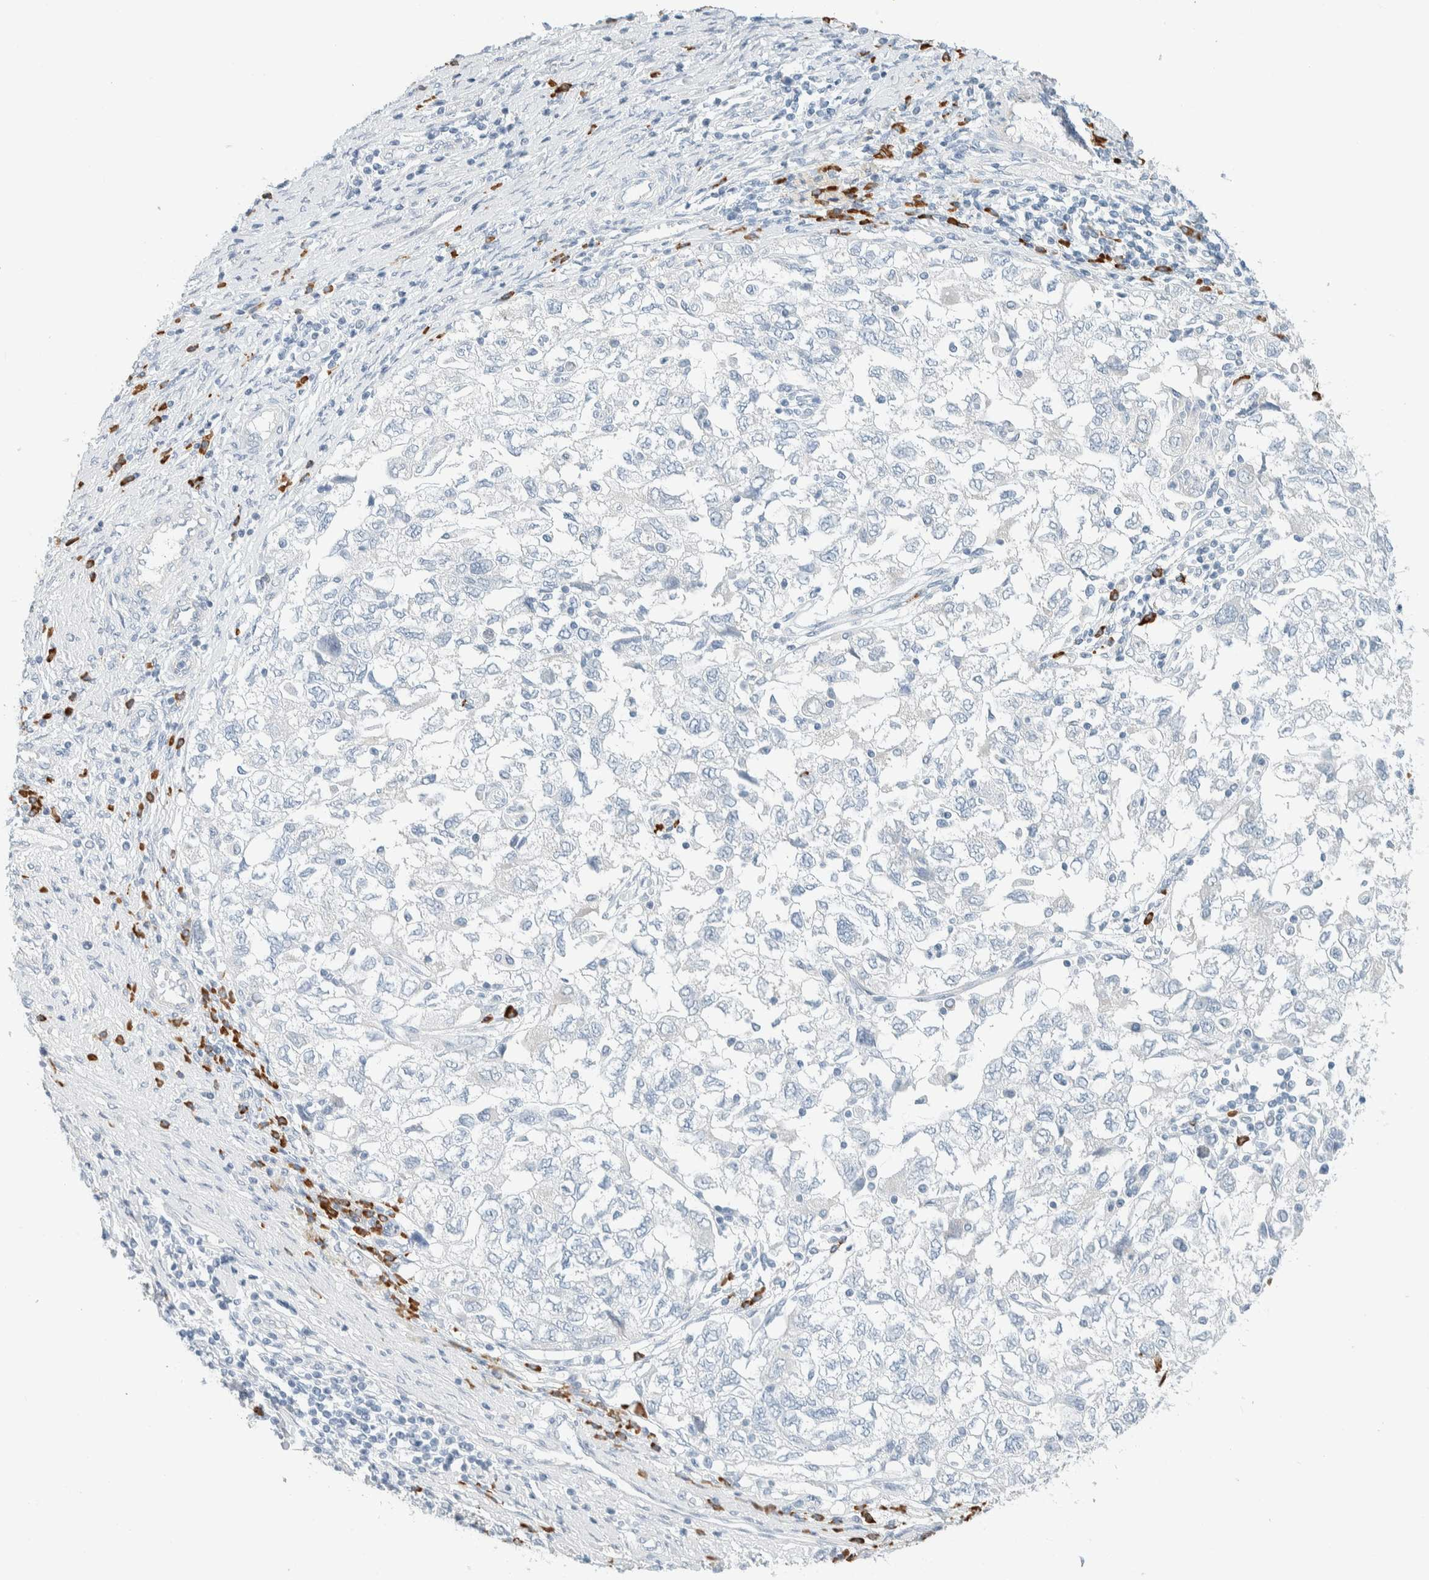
{"staining": {"intensity": "negative", "quantity": "none", "location": "none"}, "tissue": "ovarian cancer", "cell_type": "Tumor cells", "image_type": "cancer", "snomed": [{"axis": "morphology", "description": "Carcinoma, NOS"}, {"axis": "morphology", "description": "Cystadenocarcinoma, serous, NOS"}, {"axis": "topography", "description": "Ovary"}], "caption": "Tumor cells are negative for protein expression in human ovarian serous cystadenocarcinoma. Brightfield microscopy of immunohistochemistry stained with DAB (3,3'-diaminobenzidine) (brown) and hematoxylin (blue), captured at high magnification.", "gene": "ARHGAP27", "patient": {"sex": "female", "age": 69}}